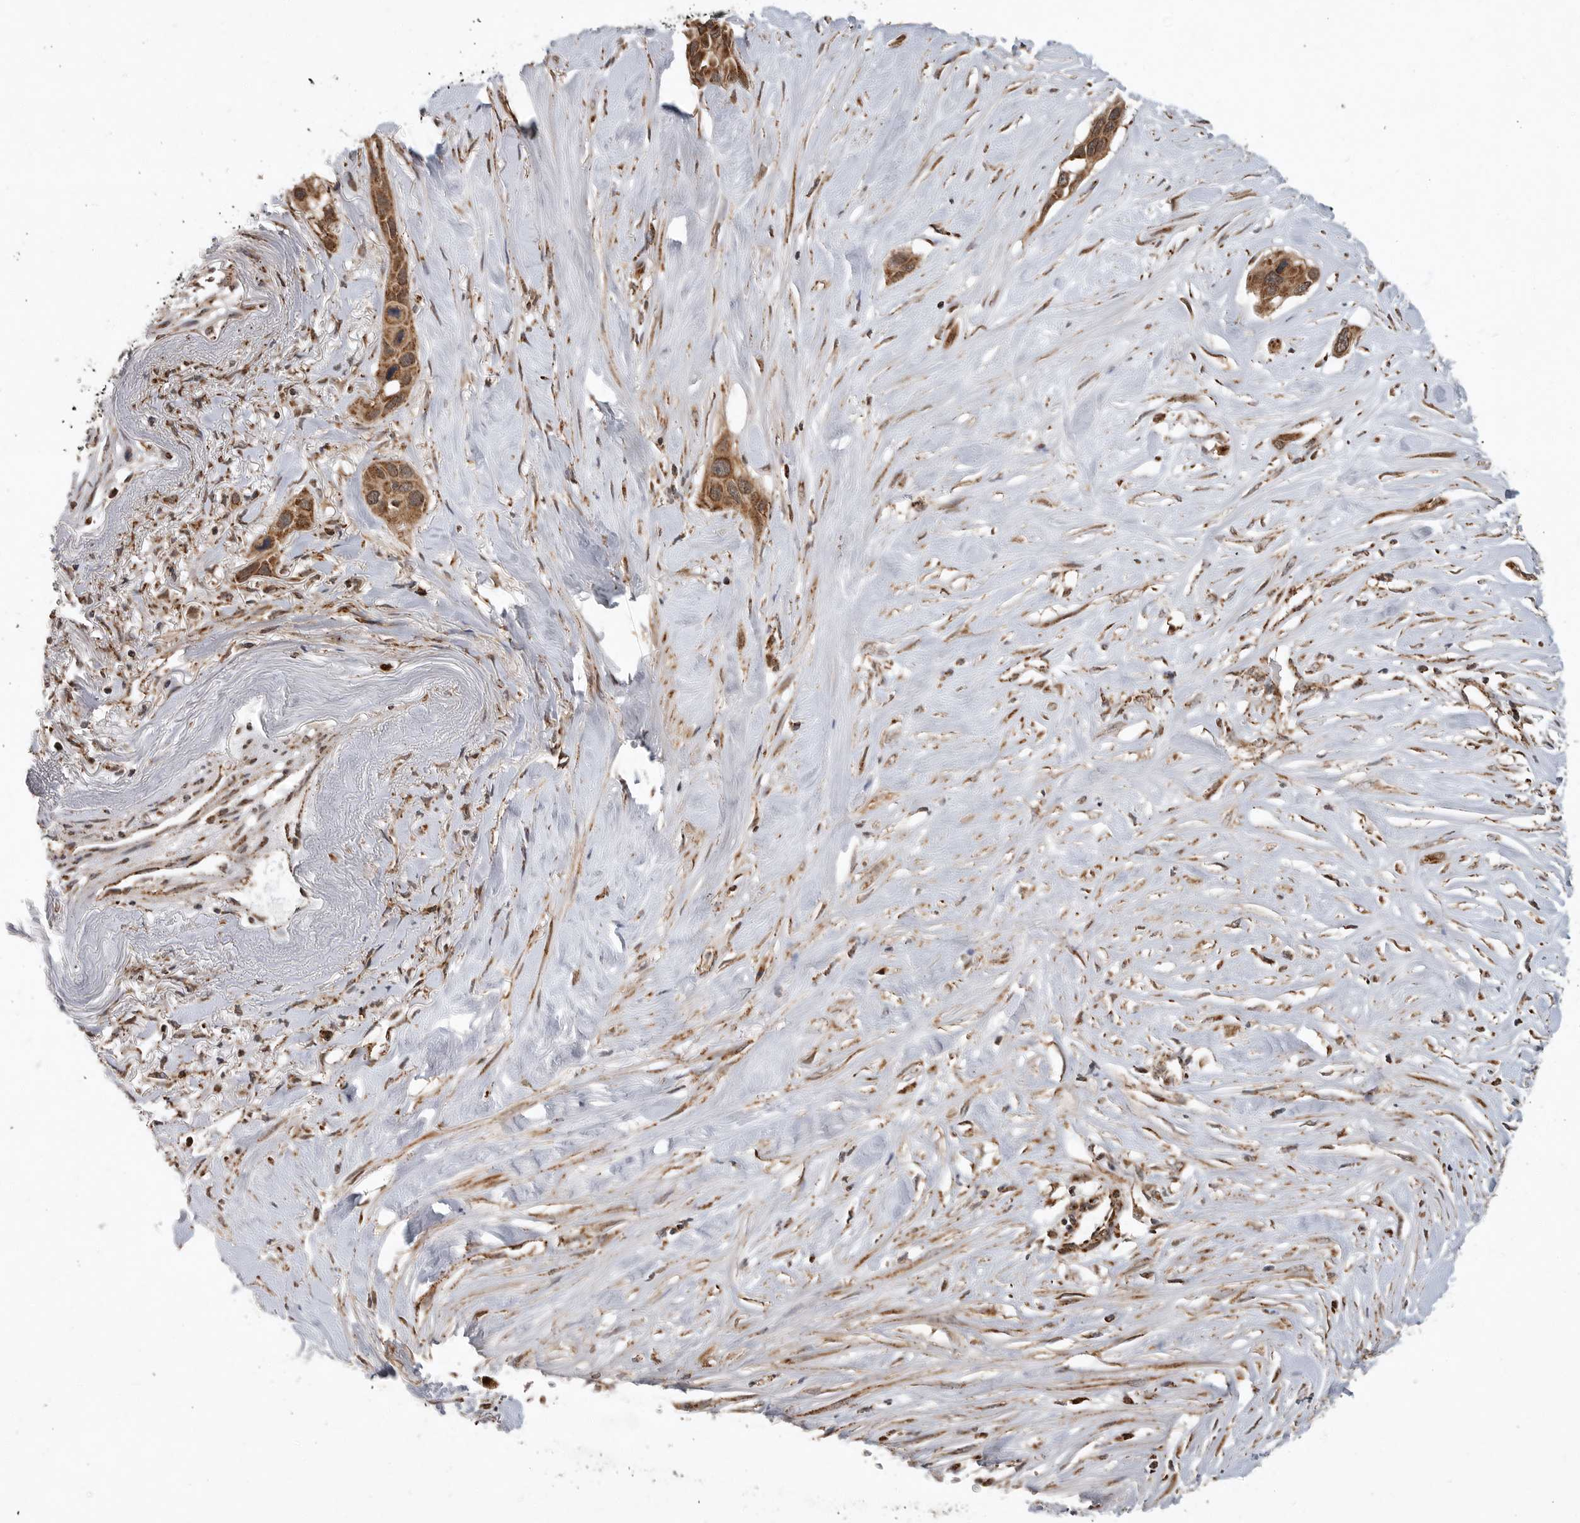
{"staining": {"intensity": "moderate", "quantity": ">75%", "location": "cytoplasmic/membranous"}, "tissue": "pancreatic cancer", "cell_type": "Tumor cells", "image_type": "cancer", "snomed": [{"axis": "morphology", "description": "Adenocarcinoma, NOS"}, {"axis": "topography", "description": "Pancreas"}], "caption": "Protein expression analysis of pancreatic cancer displays moderate cytoplasmic/membranous expression in about >75% of tumor cells. (brown staining indicates protein expression, while blue staining denotes nuclei).", "gene": "GCNT2", "patient": {"sex": "female", "age": 60}}